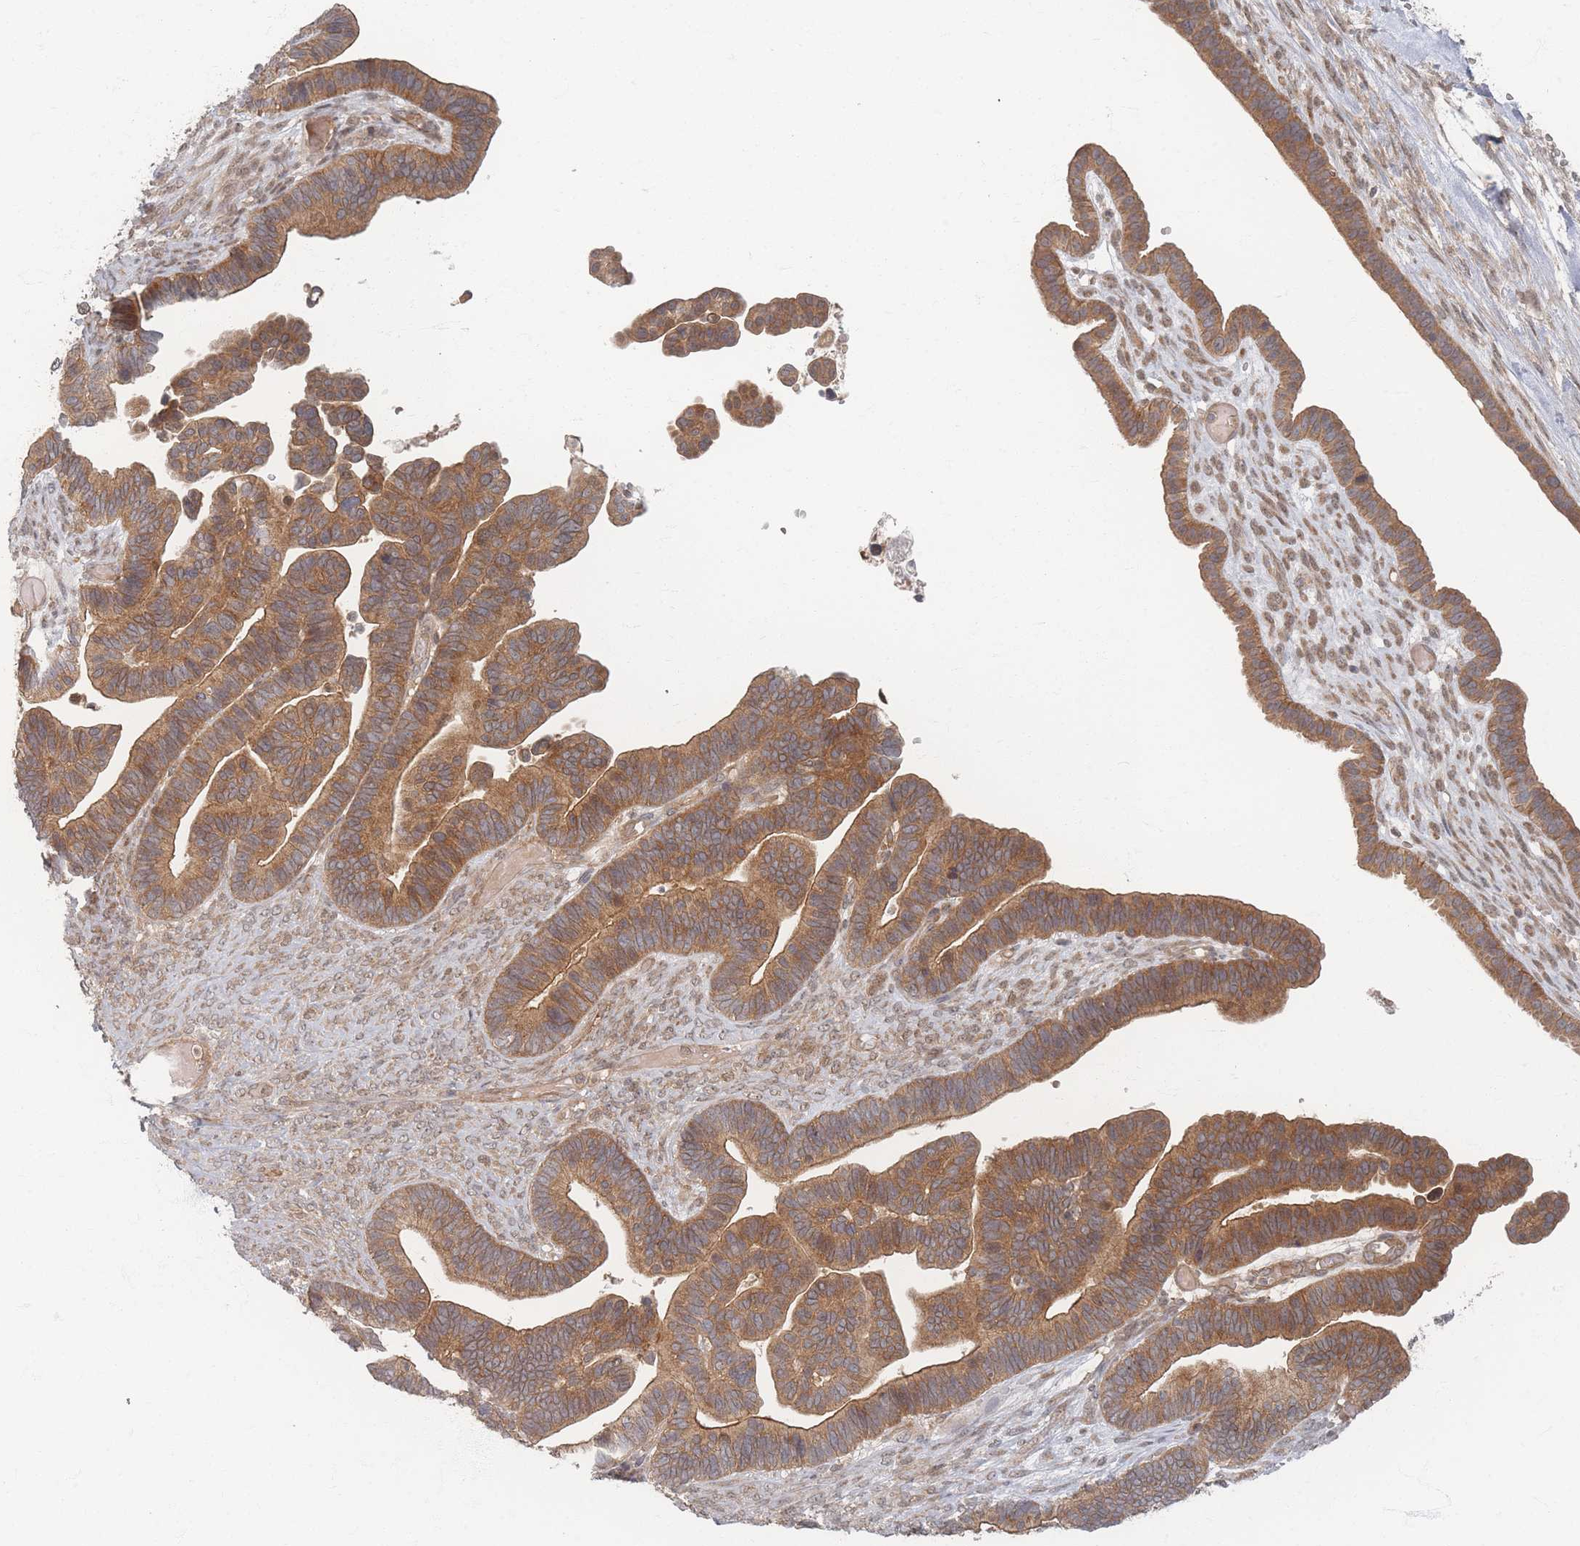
{"staining": {"intensity": "moderate", "quantity": ">75%", "location": "cytoplasmic/membranous"}, "tissue": "ovarian cancer", "cell_type": "Tumor cells", "image_type": "cancer", "snomed": [{"axis": "morphology", "description": "Cystadenocarcinoma, serous, NOS"}, {"axis": "topography", "description": "Ovary"}], "caption": "Protein expression analysis of human ovarian cancer (serous cystadenocarcinoma) reveals moderate cytoplasmic/membranous staining in about >75% of tumor cells. (DAB (3,3'-diaminobenzidine) IHC, brown staining for protein, blue staining for nuclei).", "gene": "PSMD9", "patient": {"sex": "female", "age": 56}}